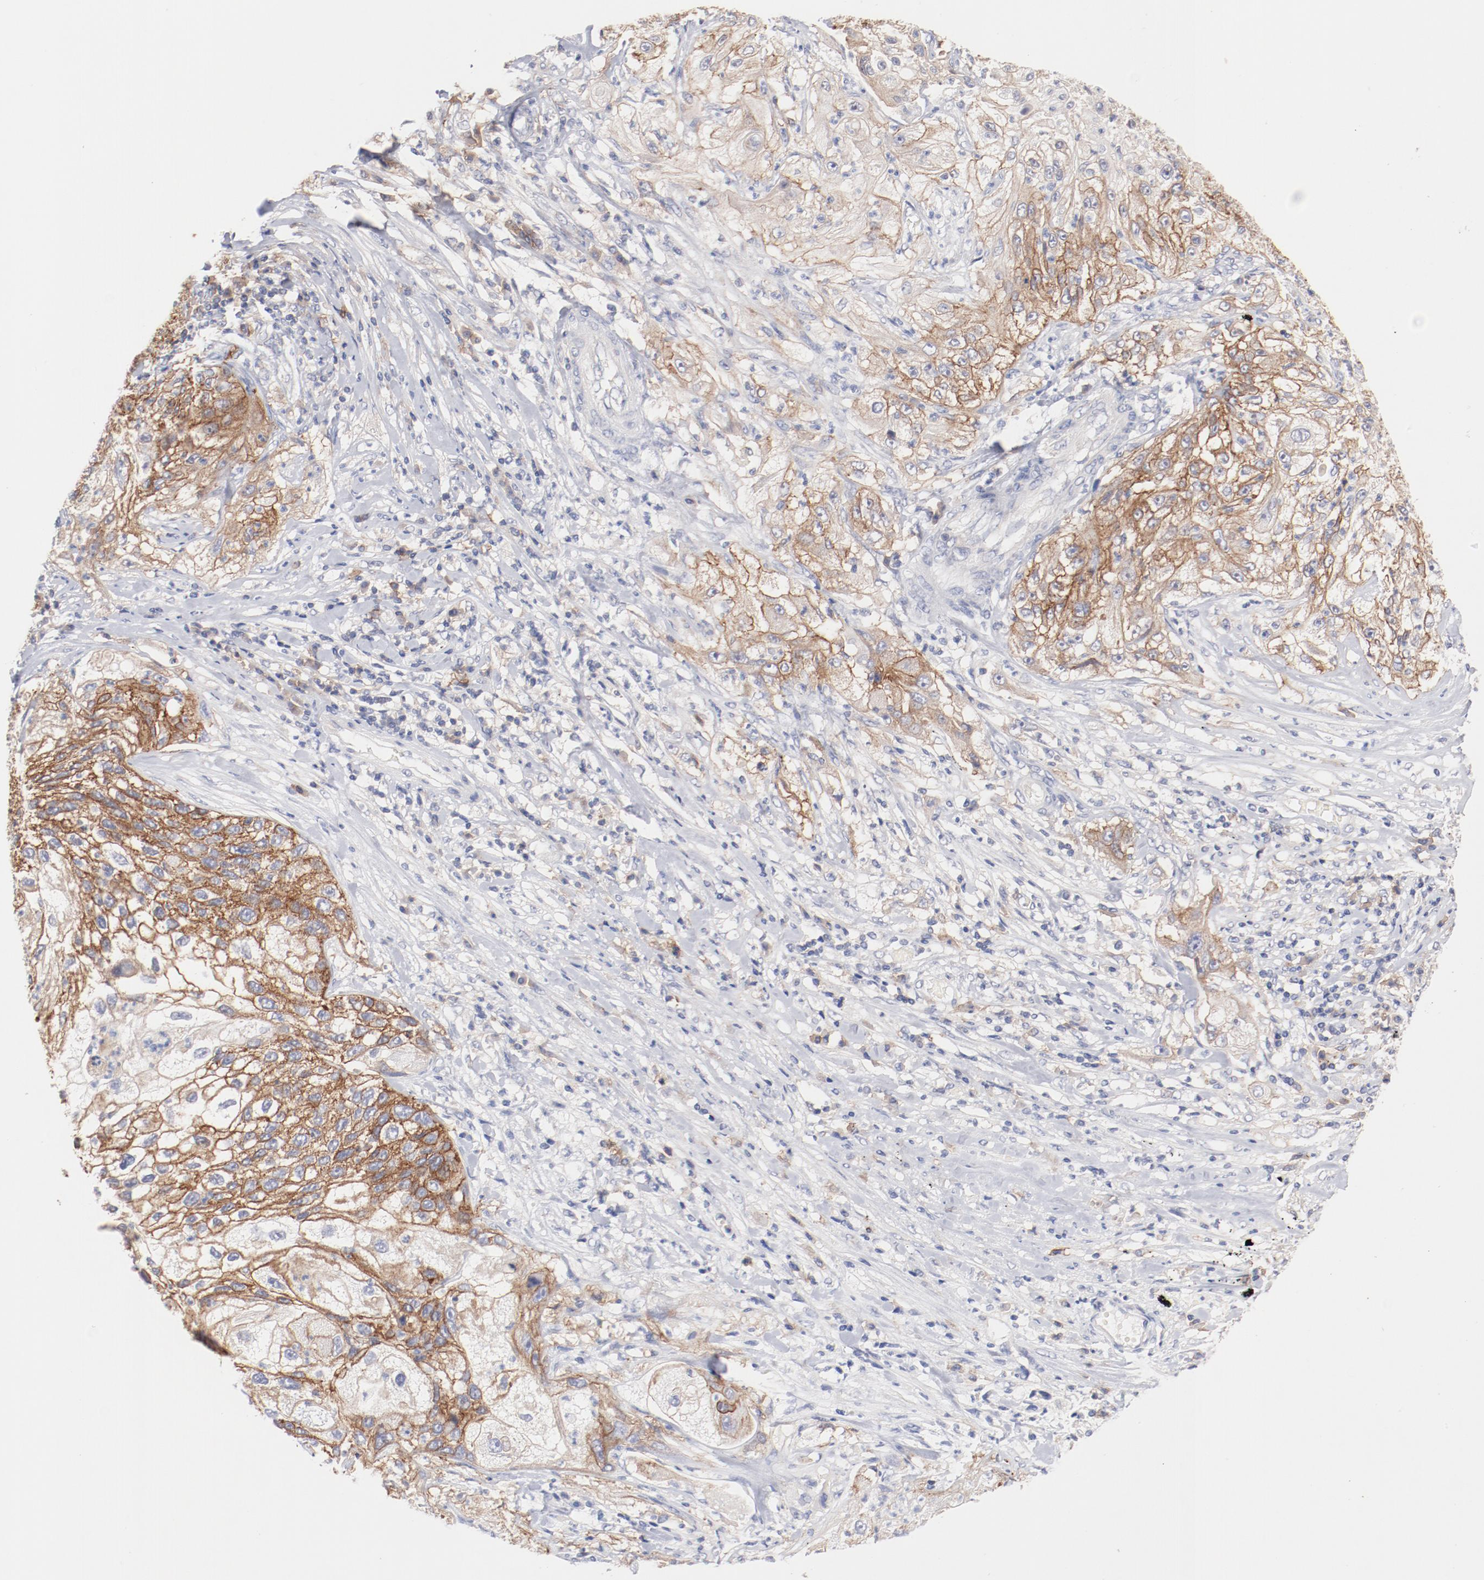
{"staining": {"intensity": "moderate", "quantity": "25%-75%", "location": "cytoplasmic/membranous"}, "tissue": "lung cancer", "cell_type": "Tumor cells", "image_type": "cancer", "snomed": [{"axis": "morphology", "description": "Inflammation, NOS"}, {"axis": "morphology", "description": "Squamous cell carcinoma, NOS"}, {"axis": "topography", "description": "Lymph node"}, {"axis": "topography", "description": "Soft tissue"}, {"axis": "topography", "description": "Lung"}], "caption": "Tumor cells exhibit medium levels of moderate cytoplasmic/membranous staining in about 25%-75% of cells in human squamous cell carcinoma (lung). The protein is stained brown, and the nuclei are stained in blue (DAB (3,3'-diaminobenzidine) IHC with brightfield microscopy, high magnification).", "gene": "SETD3", "patient": {"sex": "male", "age": 66}}